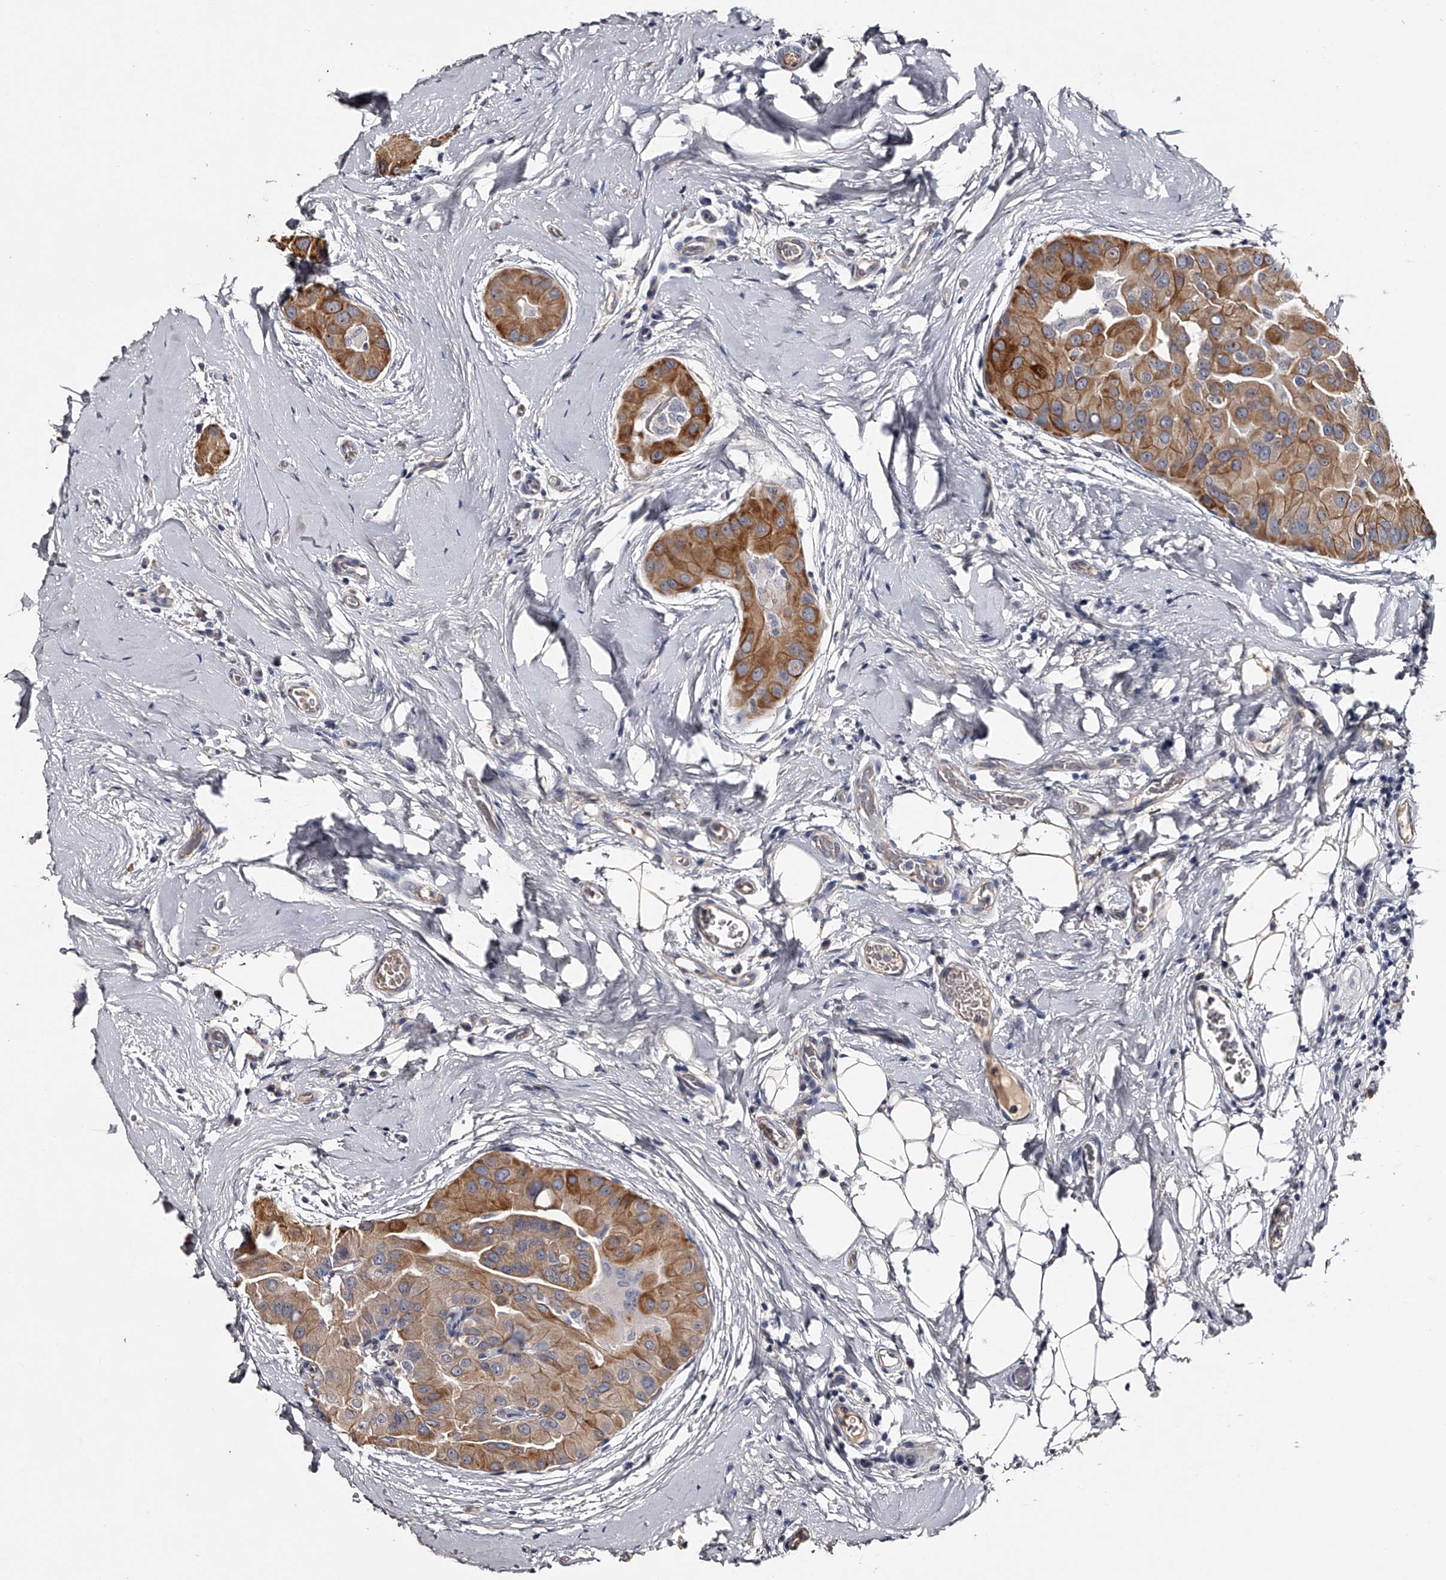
{"staining": {"intensity": "strong", "quantity": ">75%", "location": "cytoplasmic/membranous"}, "tissue": "thyroid cancer", "cell_type": "Tumor cells", "image_type": "cancer", "snomed": [{"axis": "morphology", "description": "Papillary adenocarcinoma, NOS"}, {"axis": "topography", "description": "Thyroid gland"}], "caption": "High-magnification brightfield microscopy of thyroid cancer (papillary adenocarcinoma) stained with DAB (3,3'-diaminobenzidine) (brown) and counterstained with hematoxylin (blue). tumor cells exhibit strong cytoplasmic/membranous positivity is appreciated in approximately>75% of cells. Using DAB (brown) and hematoxylin (blue) stains, captured at high magnification using brightfield microscopy.", "gene": "MDN1", "patient": {"sex": "male", "age": 33}}